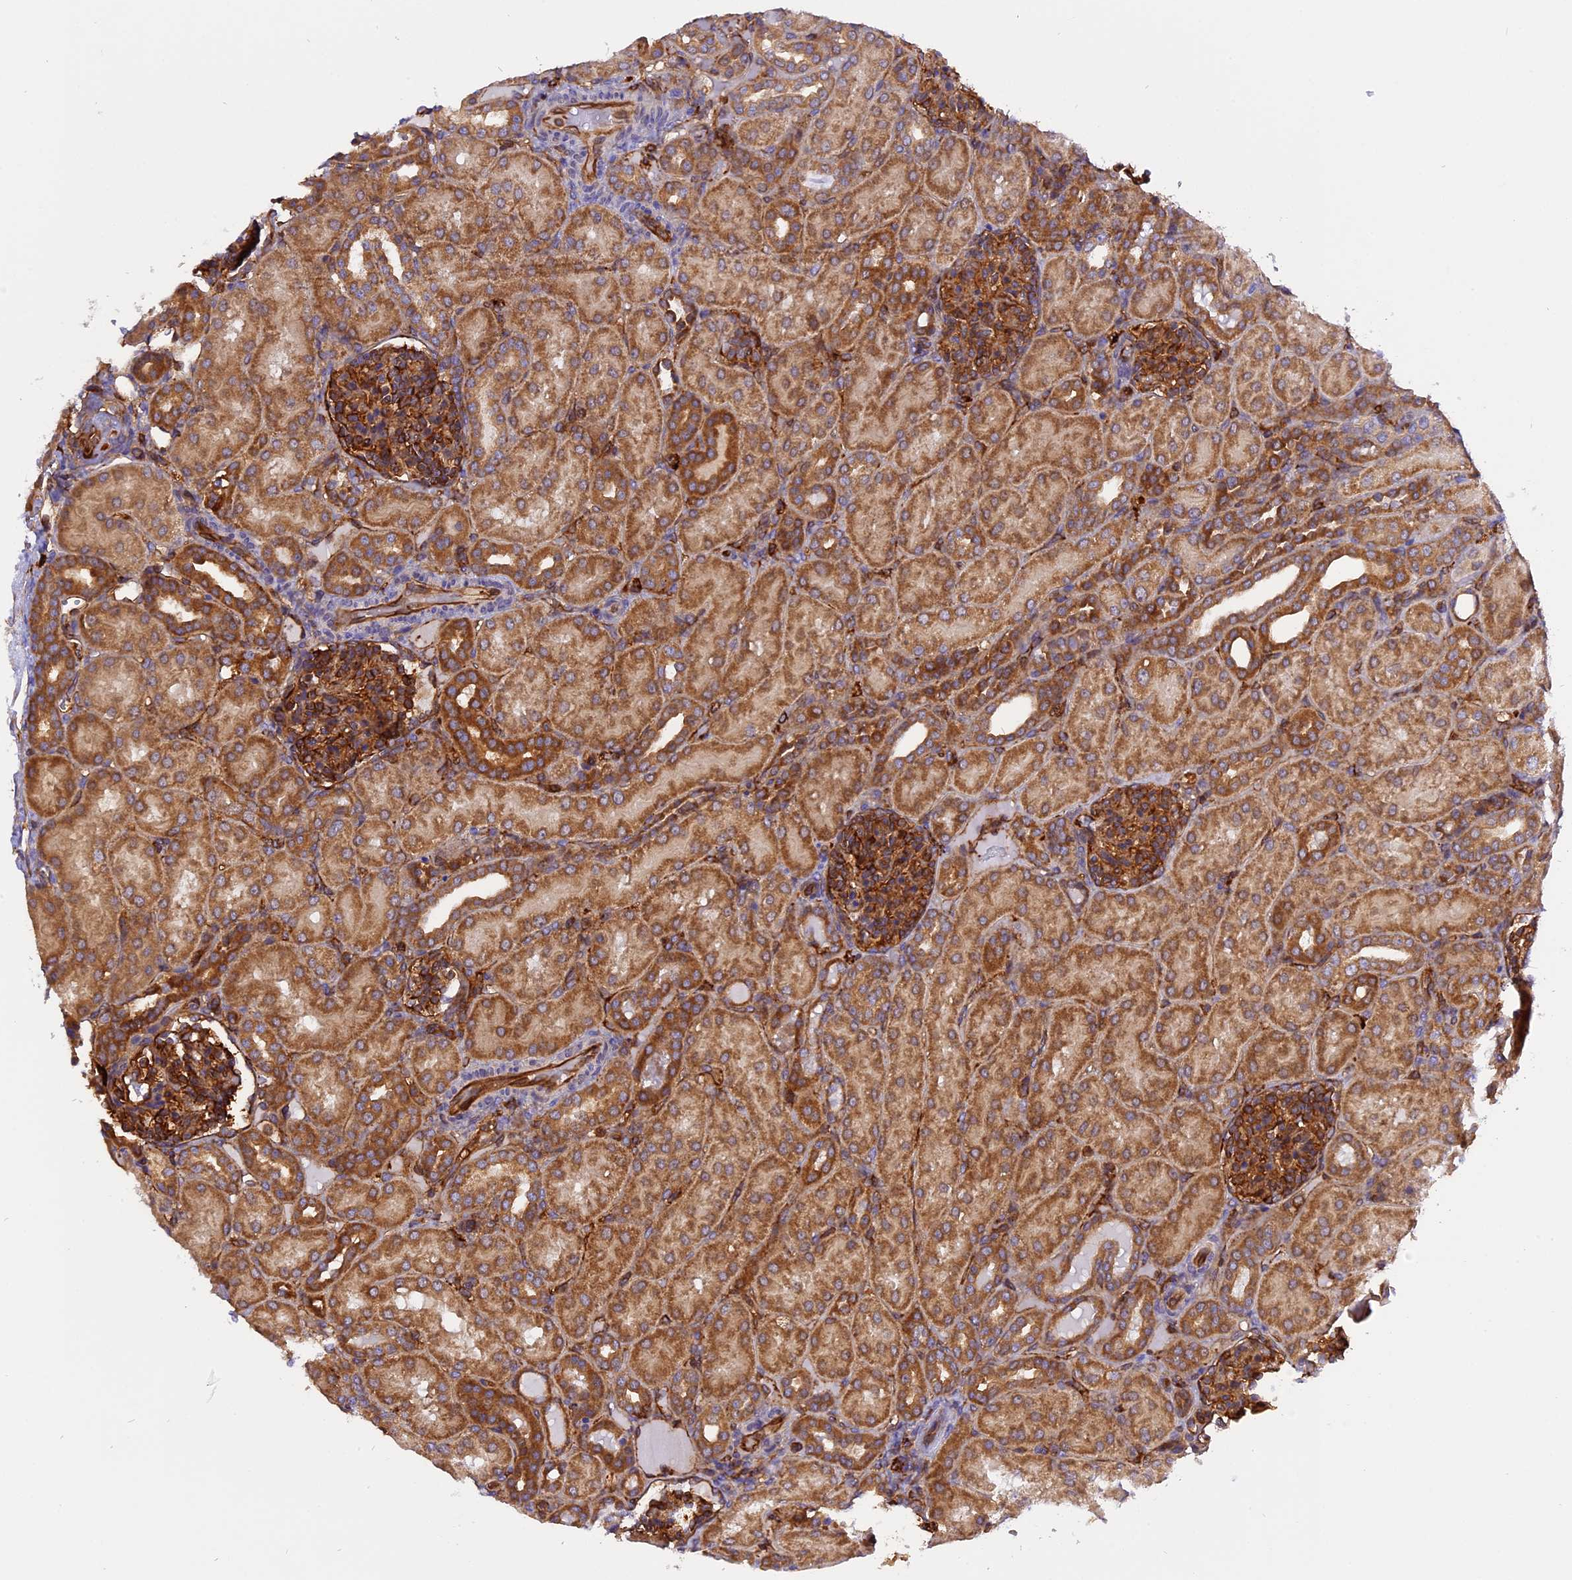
{"staining": {"intensity": "strong", "quantity": ">75%", "location": "cytoplasmic/membranous"}, "tissue": "kidney", "cell_type": "Cells in glomeruli", "image_type": "normal", "snomed": [{"axis": "morphology", "description": "Normal tissue, NOS"}, {"axis": "topography", "description": "Kidney"}], "caption": "An IHC micrograph of normal tissue is shown. Protein staining in brown labels strong cytoplasmic/membranous positivity in kidney within cells in glomeruli.", "gene": "C5orf22", "patient": {"sex": "male", "age": 1}}